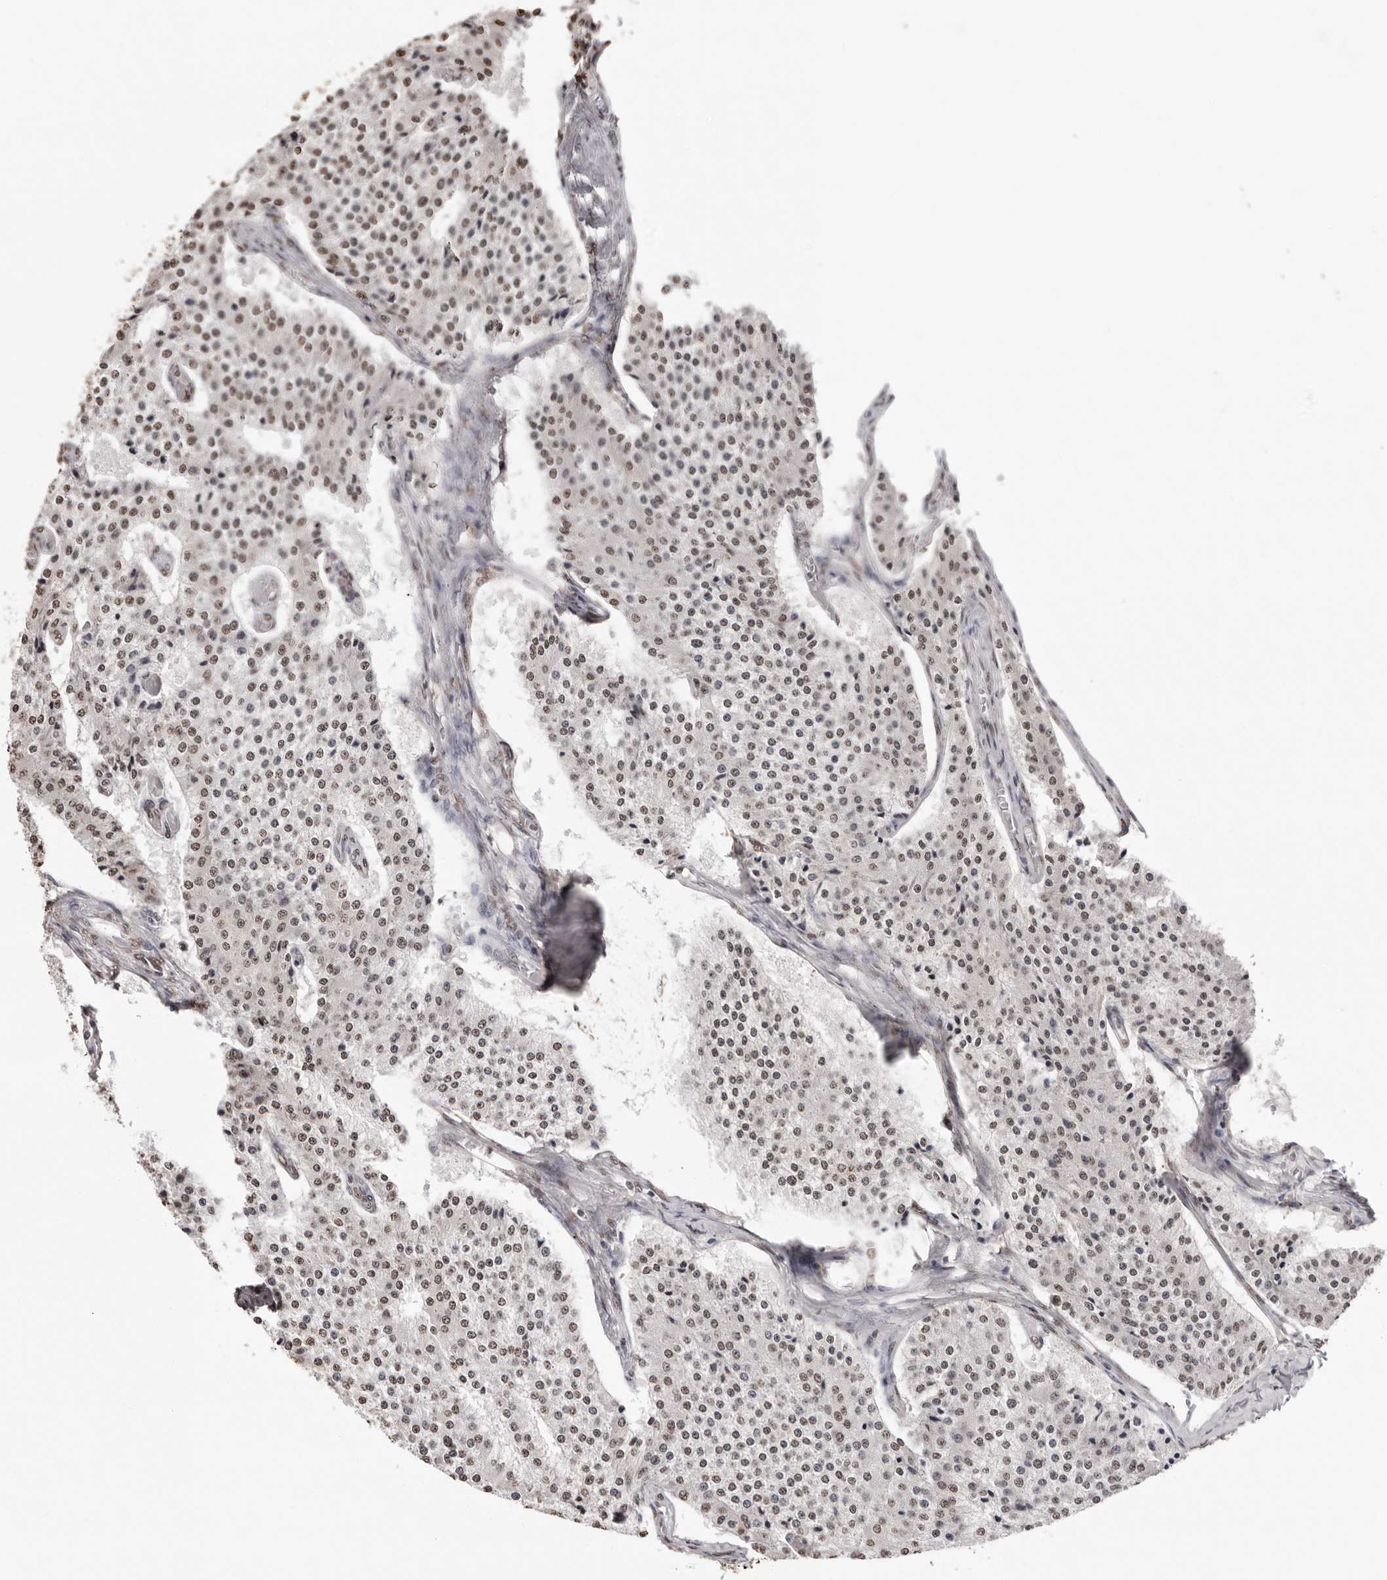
{"staining": {"intensity": "weak", "quantity": ">75%", "location": "nuclear"}, "tissue": "carcinoid", "cell_type": "Tumor cells", "image_type": "cancer", "snomed": [{"axis": "morphology", "description": "Carcinoid, malignant, NOS"}, {"axis": "topography", "description": "Colon"}], "caption": "Immunohistochemical staining of carcinoid reveals weak nuclear protein expression in approximately >75% of tumor cells. (Brightfield microscopy of DAB IHC at high magnification).", "gene": "OLIG3", "patient": {"sex": "female", "age": 52}}